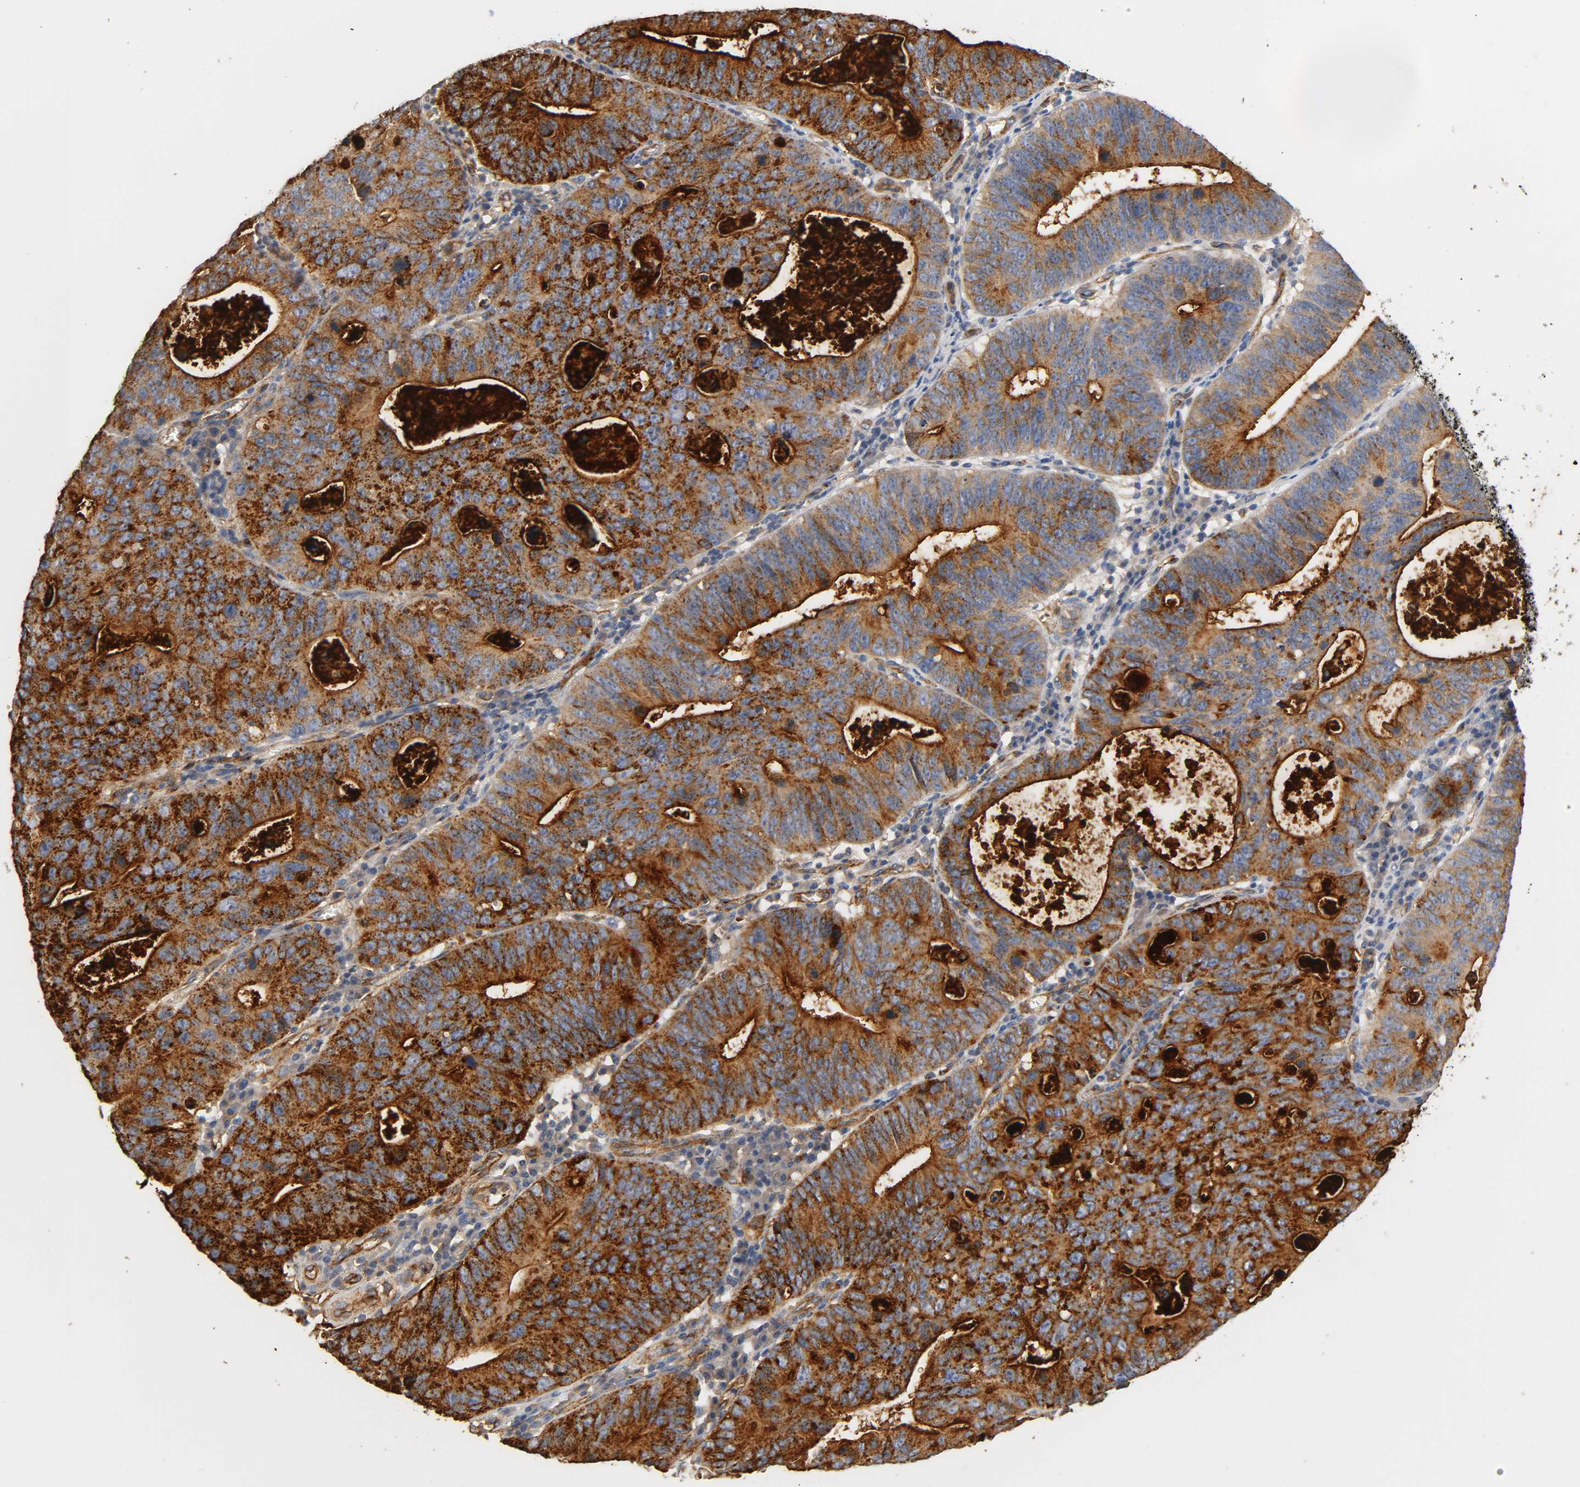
{"staining": {"intensity": "strong", "quantity": ">75%", "location": "cytoplasmic/membranous"}, "tissue": "stomach cancer", "cell_type": "Tumor cells", "image_type": "cancer", "snomed": [{"axis": "morphology", "description": "Adenocarcinoma, NOS"}, {"axis": "topography", "description": "Stomach"}], "caption": "An image showing strong cytoplasmic/membranous expression in approximately >75% of tumor cells in stomach cancer (adenocarcinoma), as visualized by brown immunohistochemical staining.", "gene": "IFITM3", "patient": {"sex": "male", "age": 59}}